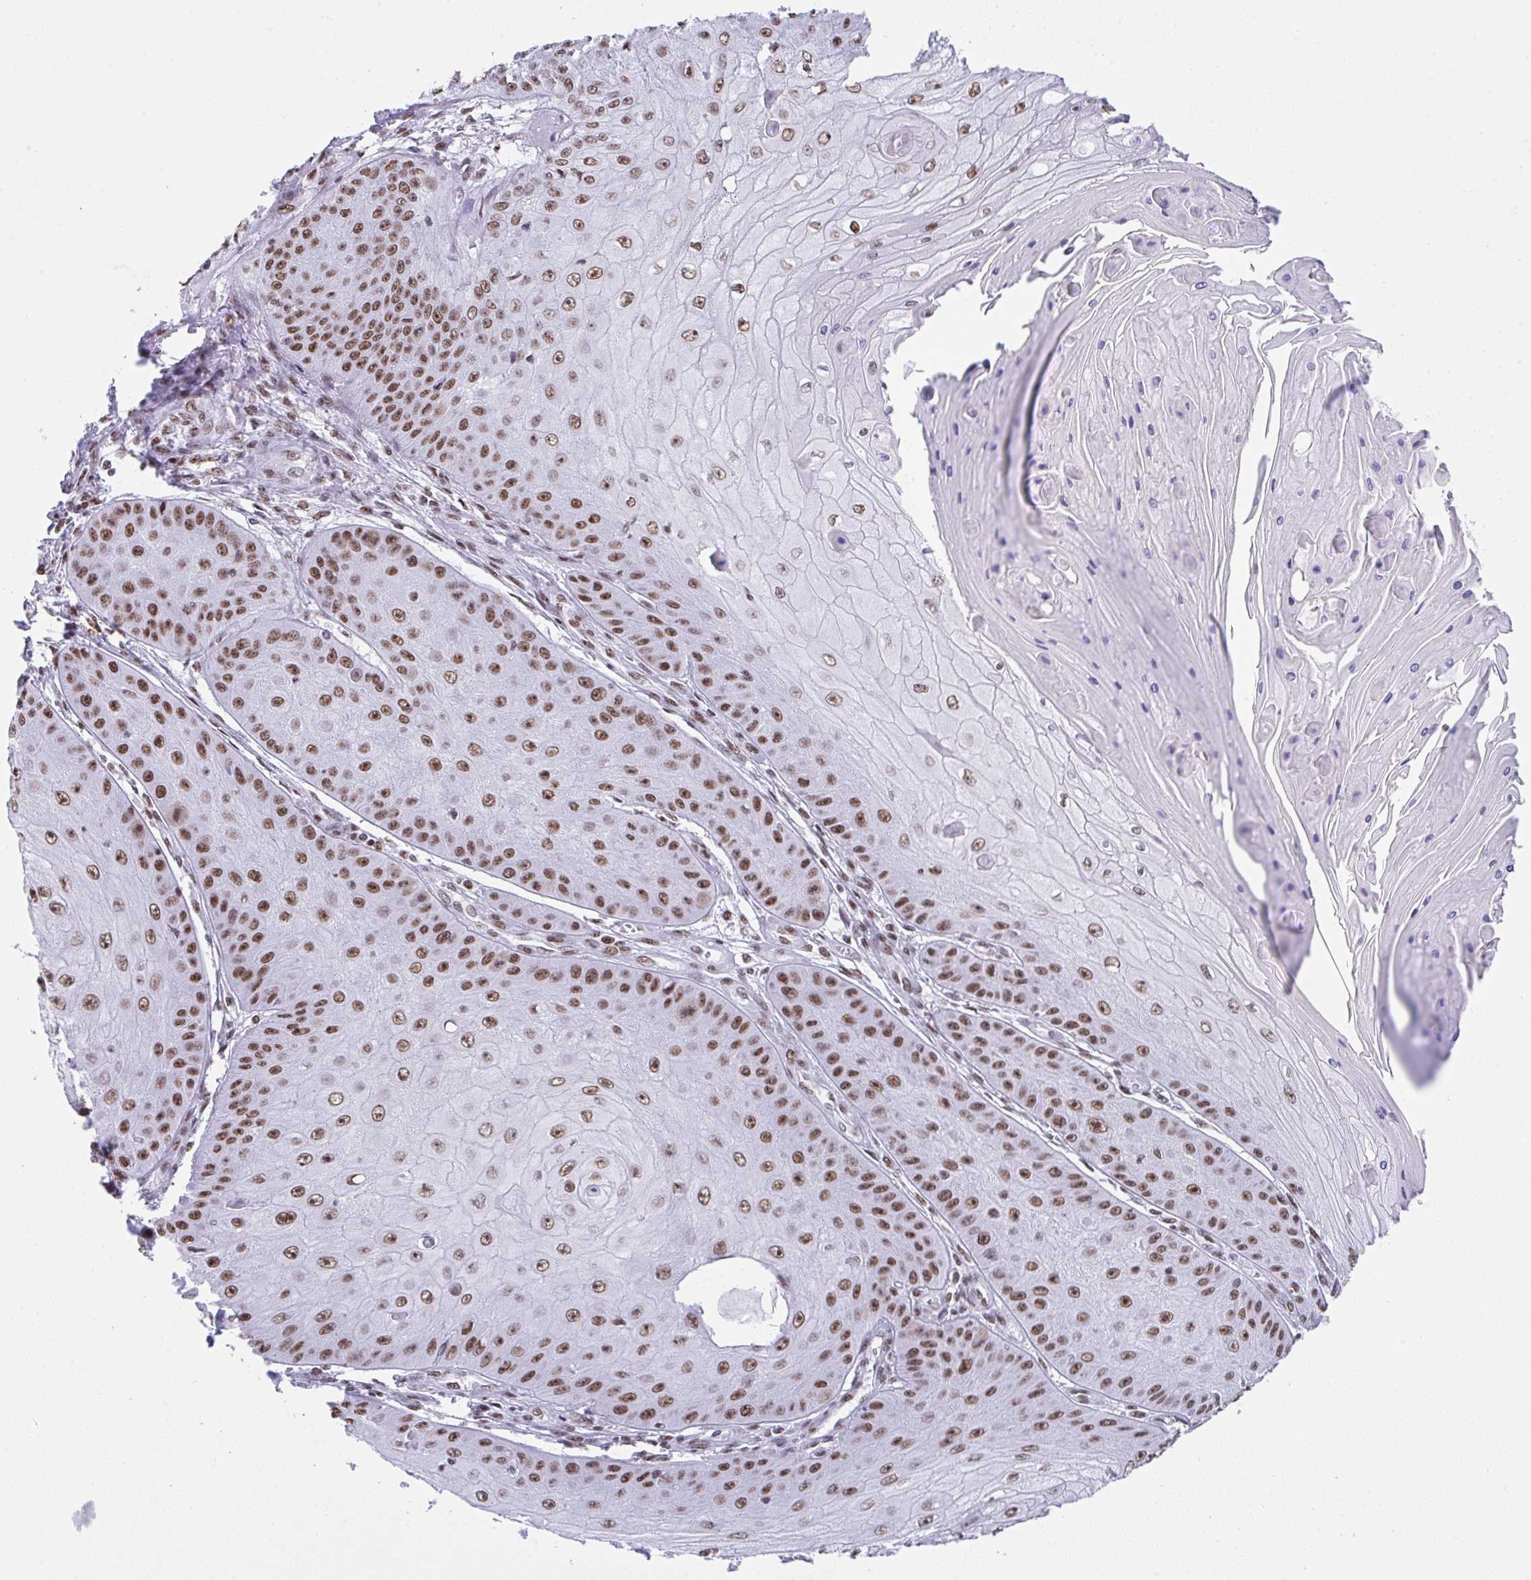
{"staining": {"intensity": "moderate", "quantity": "25%-75%", "location": "nuclear"}, "tissue": "skin cancer", "cell_type": "Tumor cells", "image_type": "cancer", "snomed": [{"axis": "morphology", "description": "Squamous cell carcinoma, NOS"}, {"axis": "topography", "description": "Skin"}], "caption": "A brown stain highlights moderate nuclear expression of a protein in human squamous cell carcinoma (skin) tumor cells. (Stains: DAB (3,3'-diaminobenzidine) in brown, nuclei in blue, Microscopy: brightfield microscopy at high magnification).", "gene": "DDX52", "patient": {"sex": "male", "age": 70}}